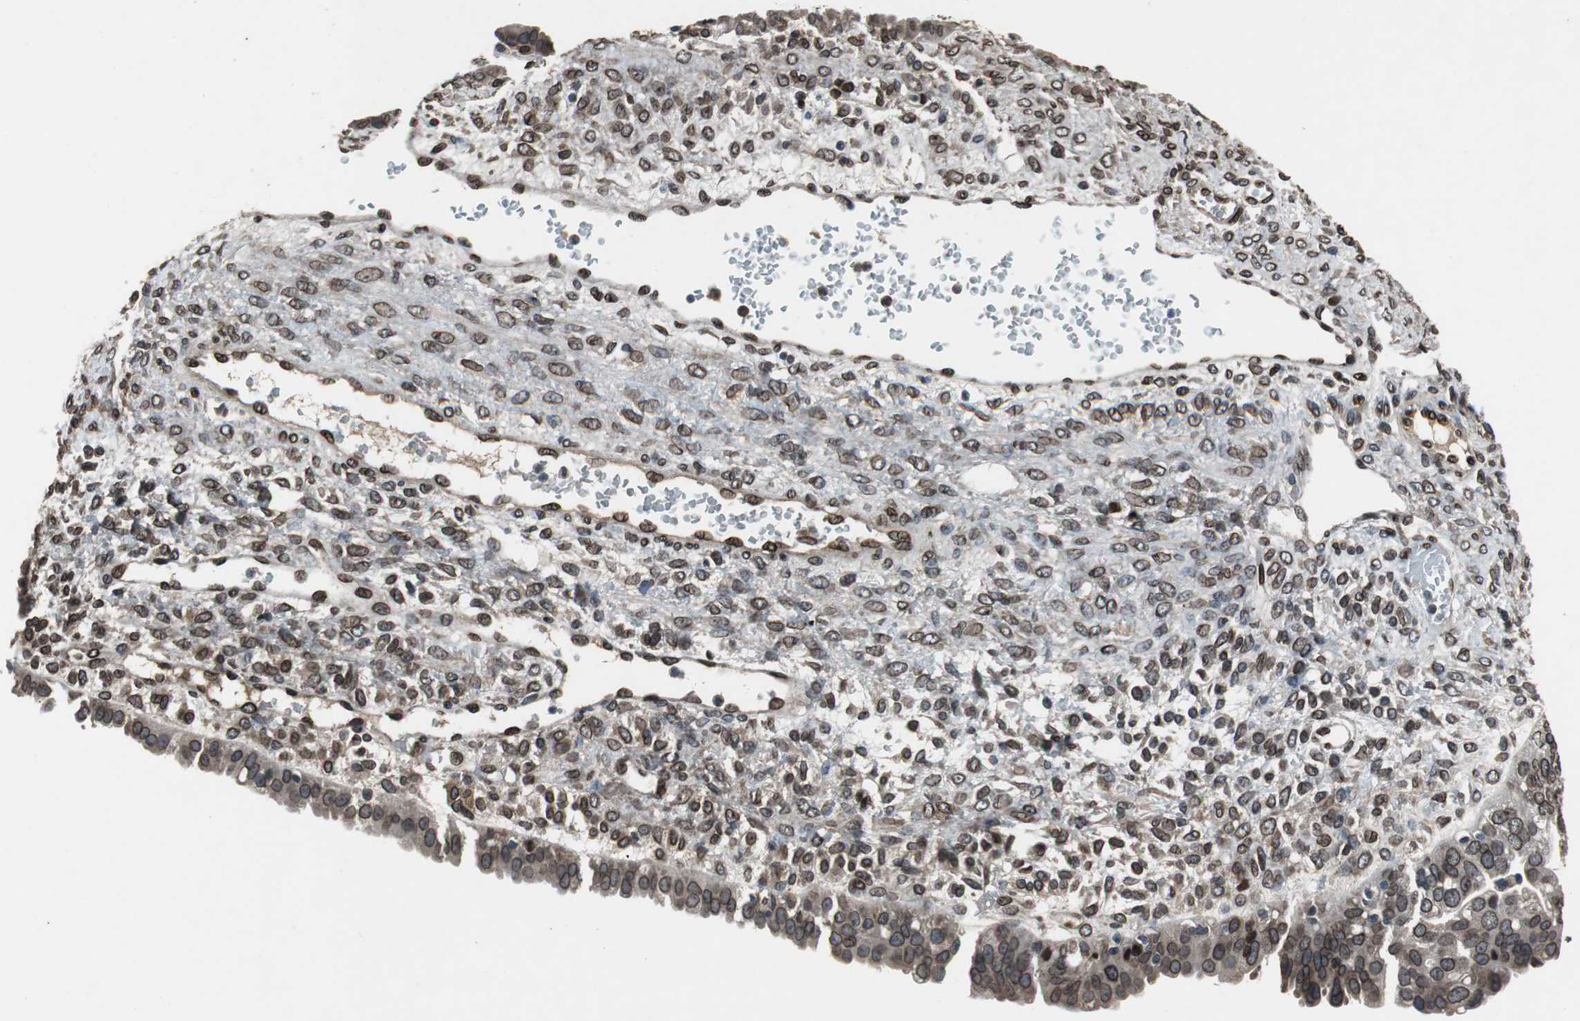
{"staining": {"intensity": "strong", "quantity": ">75%", "location": "cytoplasmic/membranous,nuclear"}, "tissue": "ovarian cancer", "cell_type": "Tumor cells", "image_type": "cancer", "snomed": [{"axis": "morphology", "description": "Carcinoma, NOS"}, {"axis": "topography", "description": "Soft tissue"}, {"axis": "topography", "description": "Ovary"}], "caption": "Immunohistochemical staining of human ovarian carcinoma shows high levels of strong cytoplasmic/membranous and nuclear expression in approximately >75% of tumor cells.", "gene": "LMNA", "patient": {"sex": "female", "age": 54}}